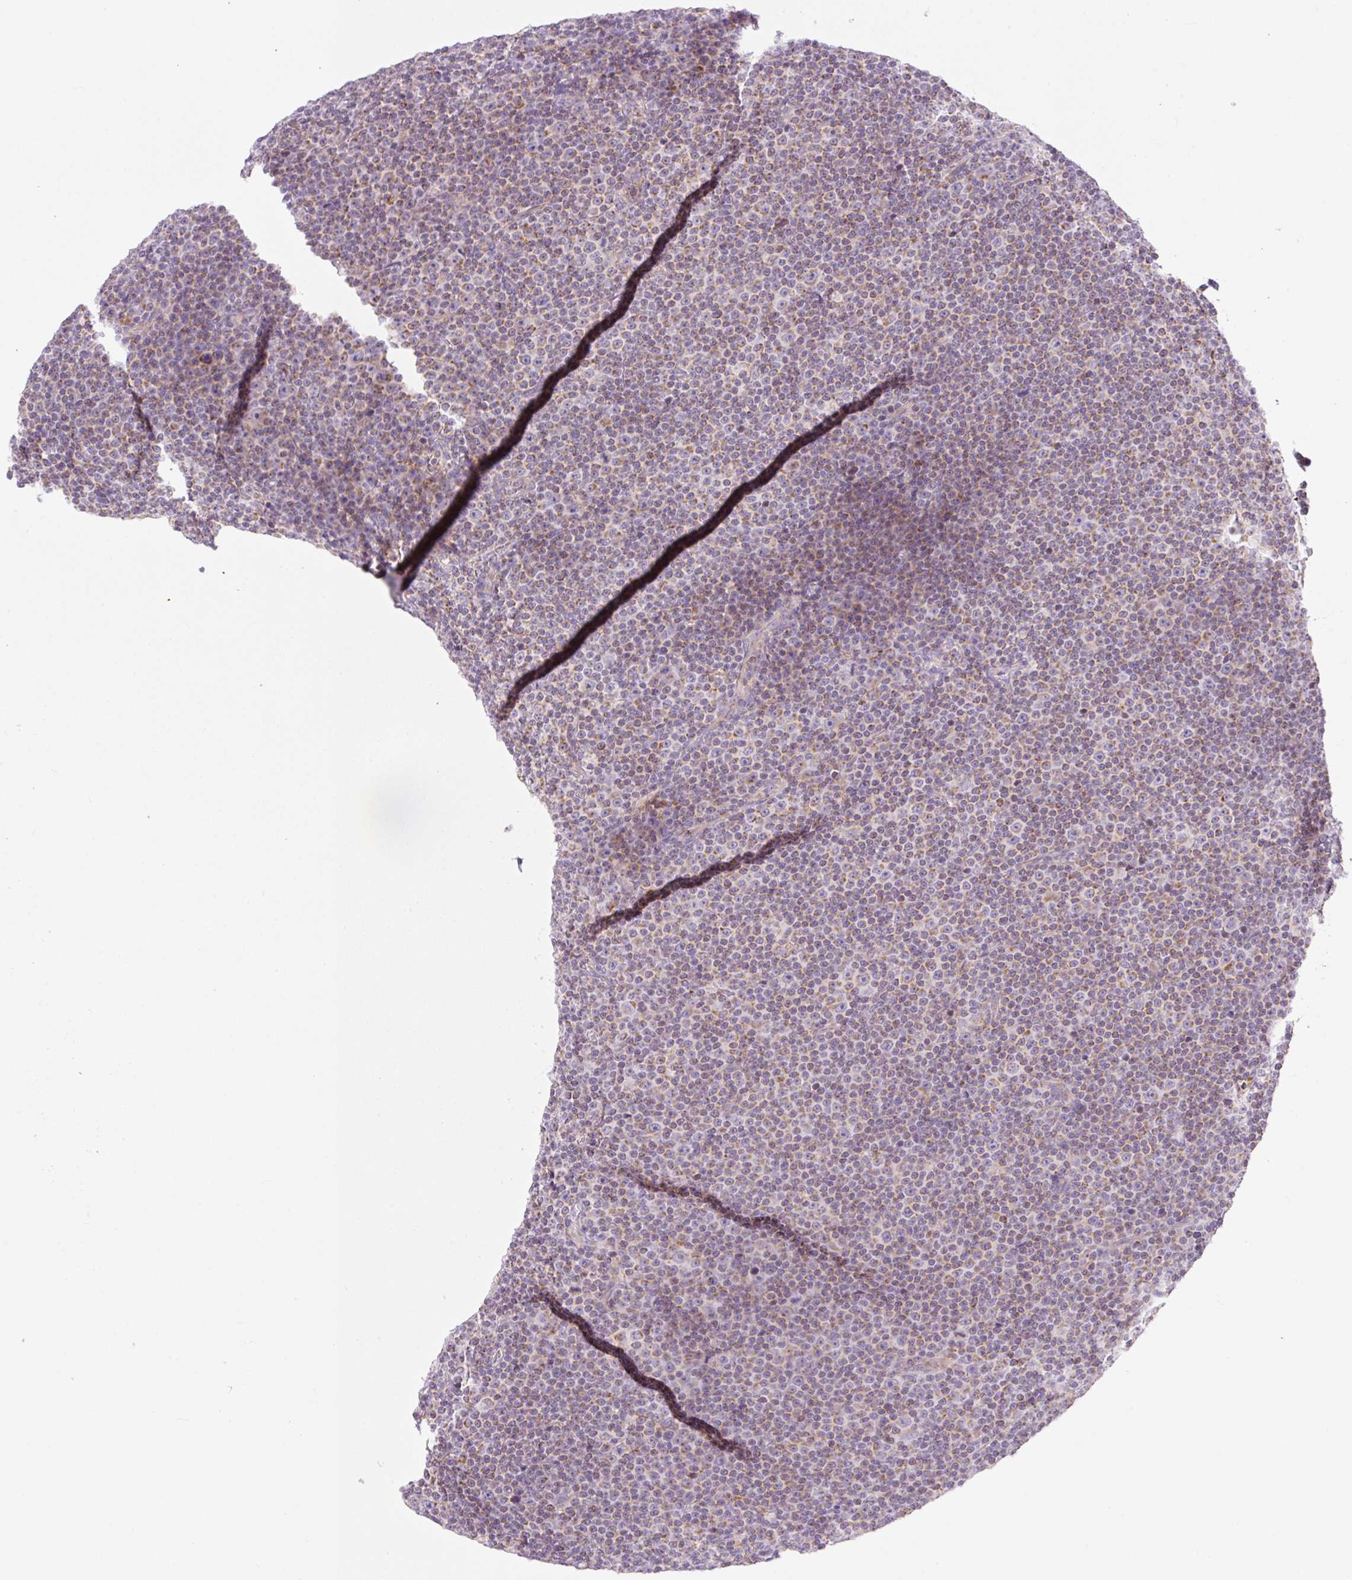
{"staining": {"intensity": "moderate", "quantity": ">75%", "location": "cytoplasmic/membranous"}, "tissue": "lymphoma", "cell_type": "Tumor cells", "image_type": "cancer", "snomed": [{"axis": "morphology", "description": "Malignant lymphoma, non-Hodgkin's type, Low grade"}, {"axis": "topography", "description": "Lymph node"}], "caption": "Tumor cells exhibit medium levels of moderate cytoplasmic/membranous positivity in approximately >75% of cells in human malignant lymphoma, non-Hodgkin's type (low-grade).", "gene": "FOCAD", "patient": {"sex": "female", "age": 67}}